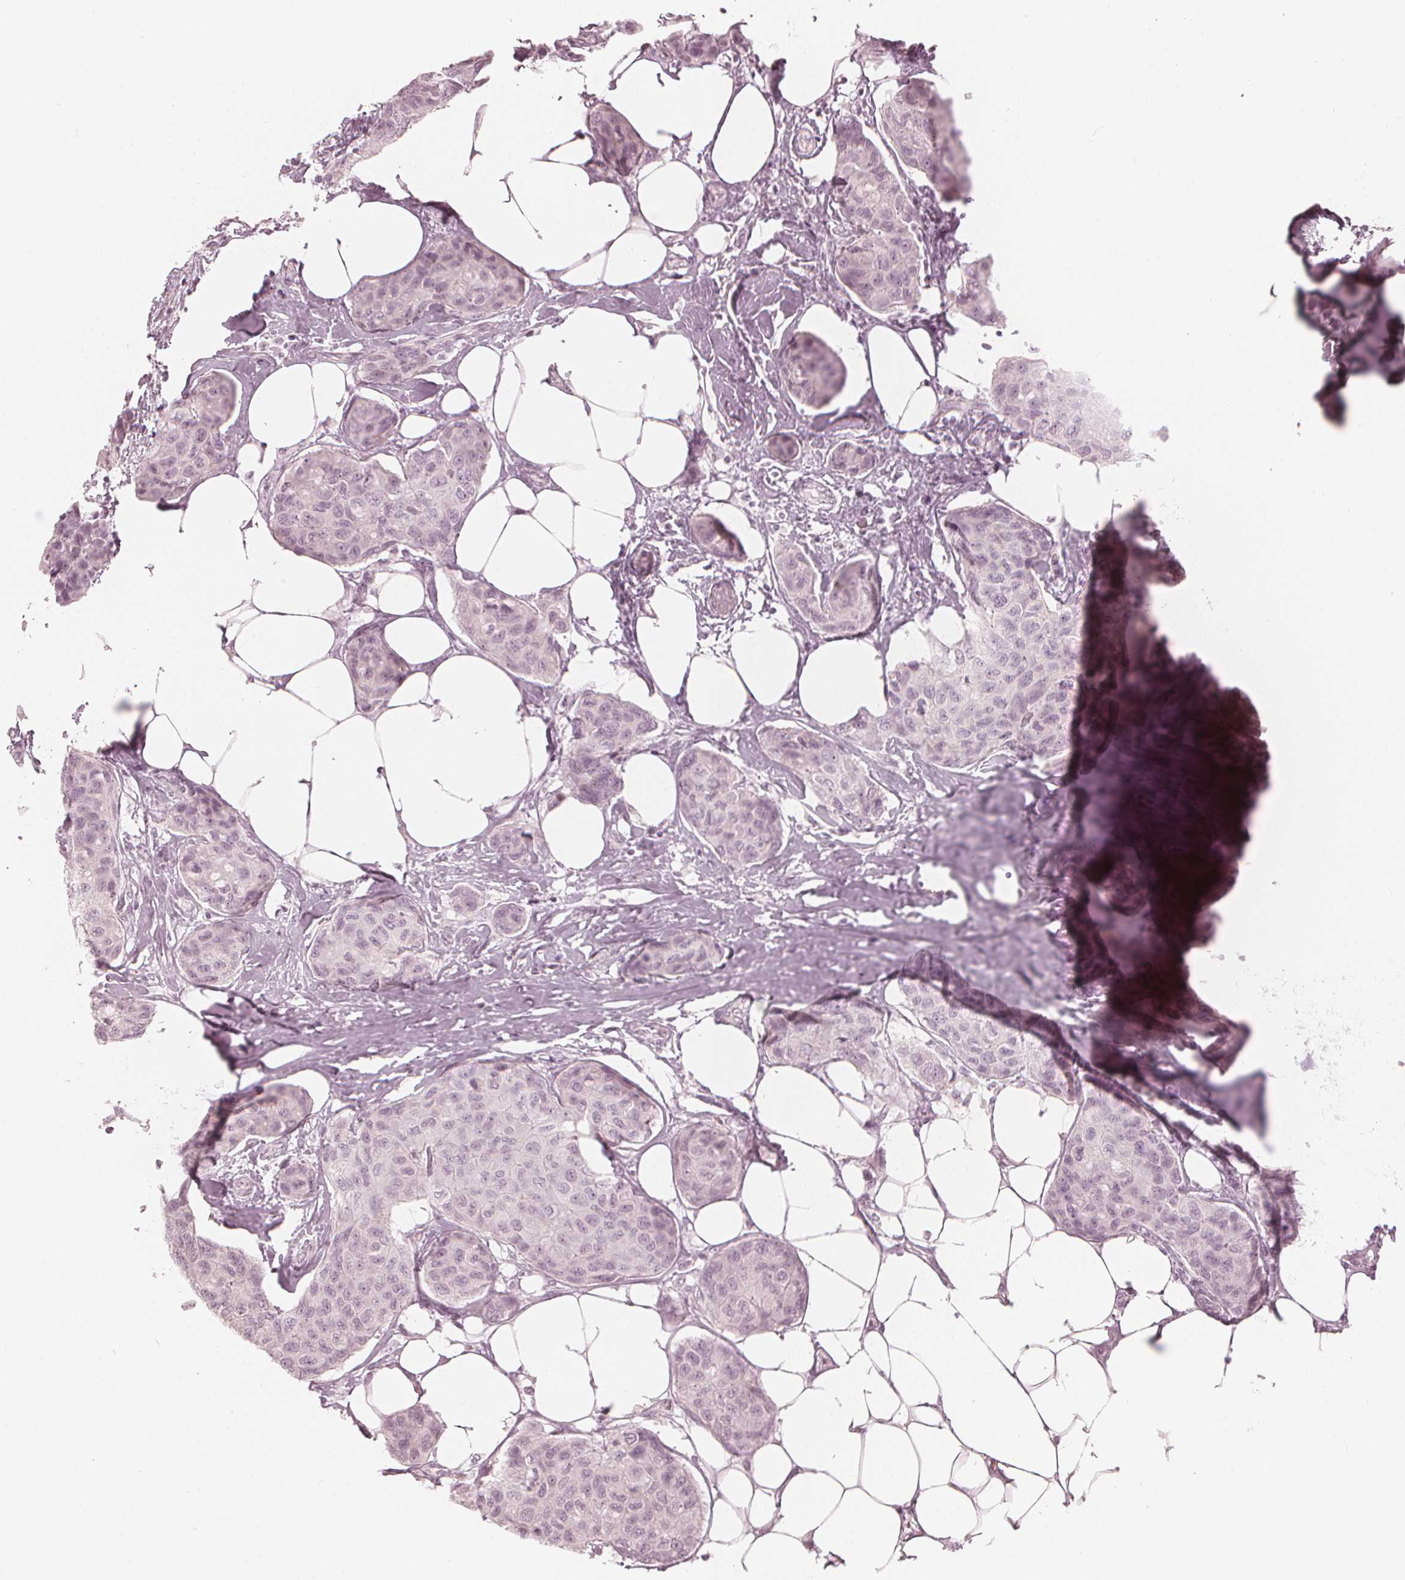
{"staining": {"intensity": "negative", "quantity": "none", "location": "none"}, "tissue": "breast cancer", "cell_type": "Tumor cells", "image_type": "cancer", "snomed": [{"axis": "morphology", "description": "Duct carcinoma"}, {"axis": "topography", "description": "Breast"}], "caption": "Immunohistochemistry image of neoplastic tissue: human breast infiltrating ductal carcinoma stained with DAB shows no significant protein staining in tumor cells.", "gene": "PAEP", "patient": {"sex": "female", "age": 80}}